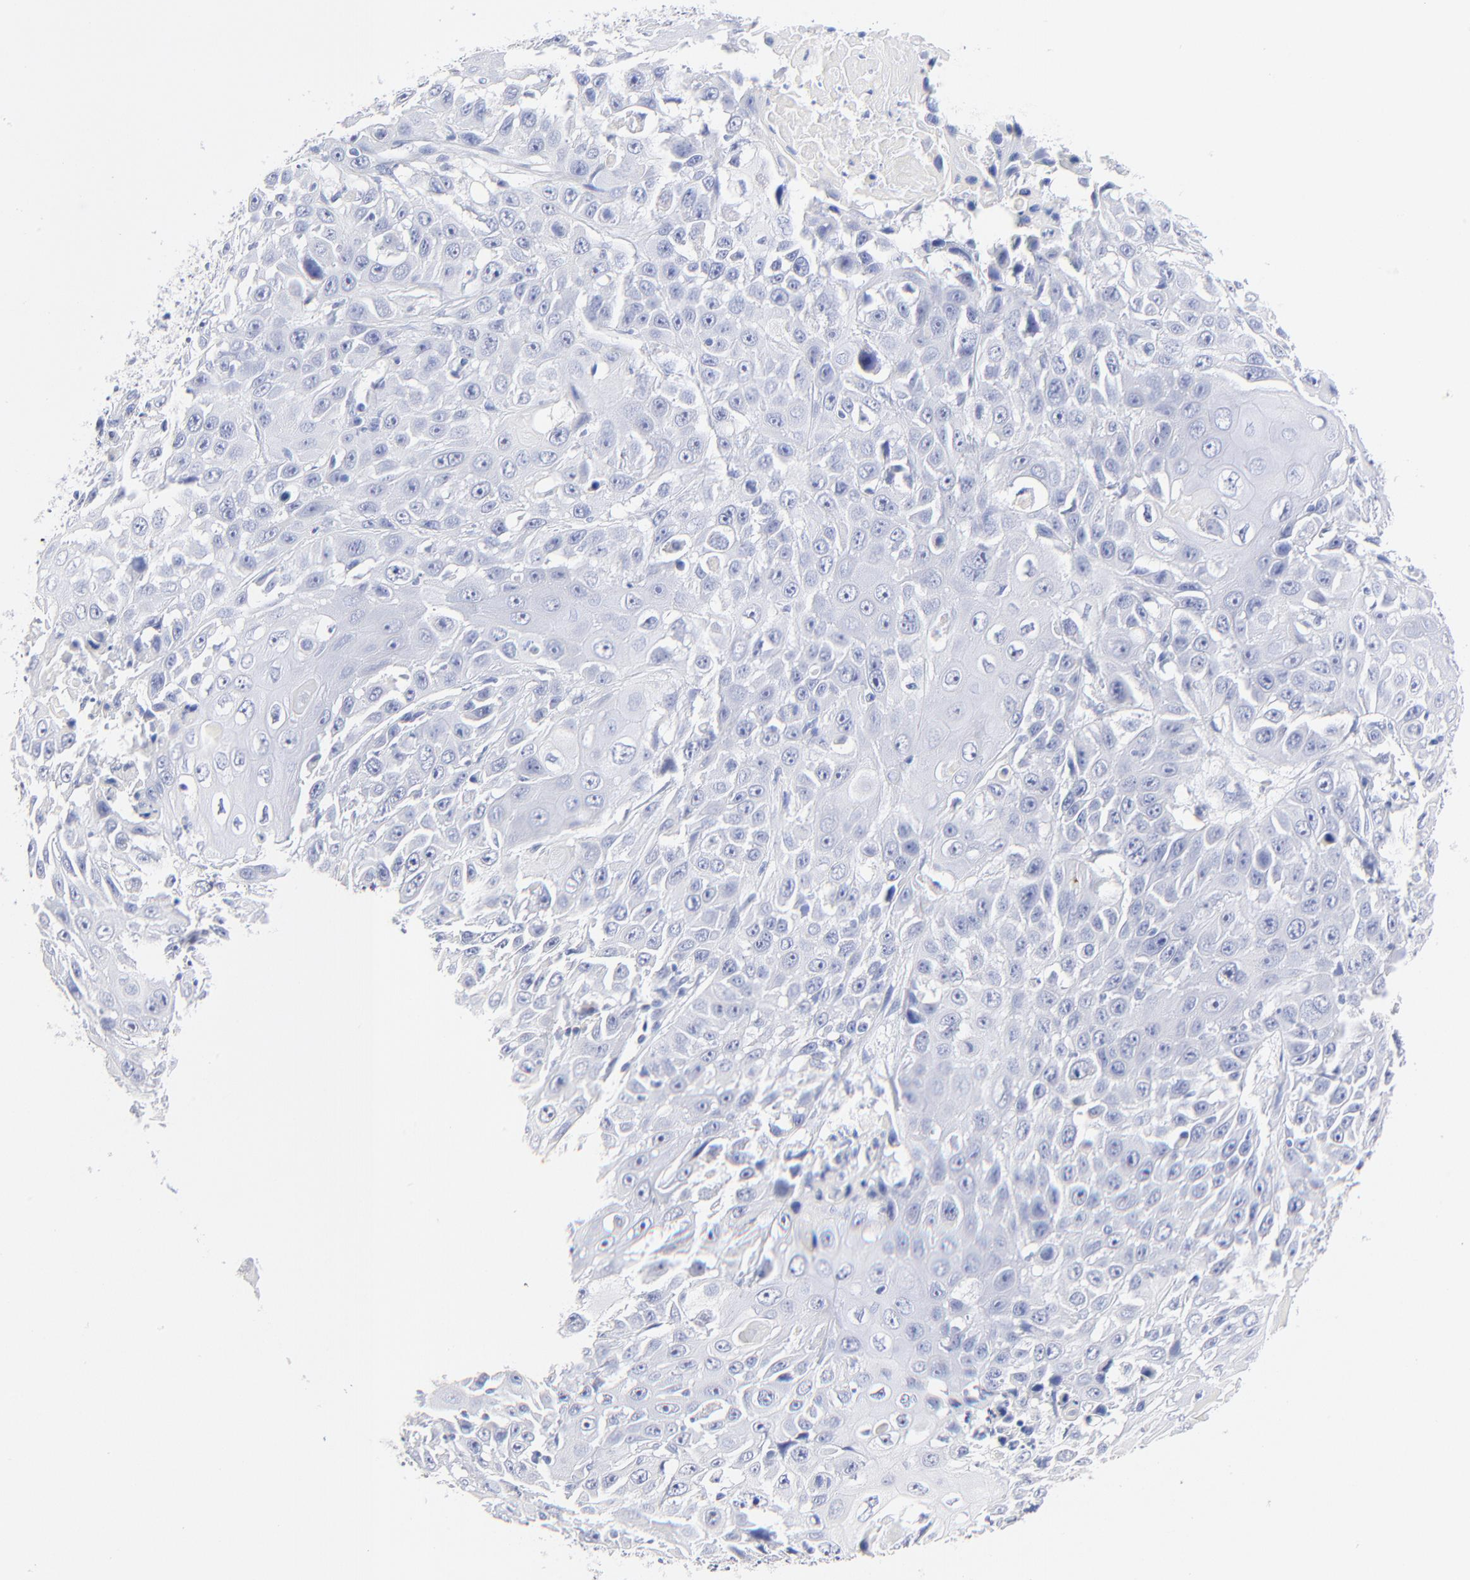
{"staining": {"intensity": "negative", "quantity": "none", "location": "none"}, "tissue": "cervical cancer", "cell_type": "Tumor cells", "image_type": "cancer", "snomed": [{"axis": "morphology", "description": "Squamous cell carcinoma, NOS"}, {"axis": "topography", "description": "Cervix"}], "caption": "Tumor cells show no significant protein positivity in squamous cell carcinoma (cervical). Nuclei are stained in blue.", "gene": "SULT4A1", "patient": {"sex": "female", "age": 39}}